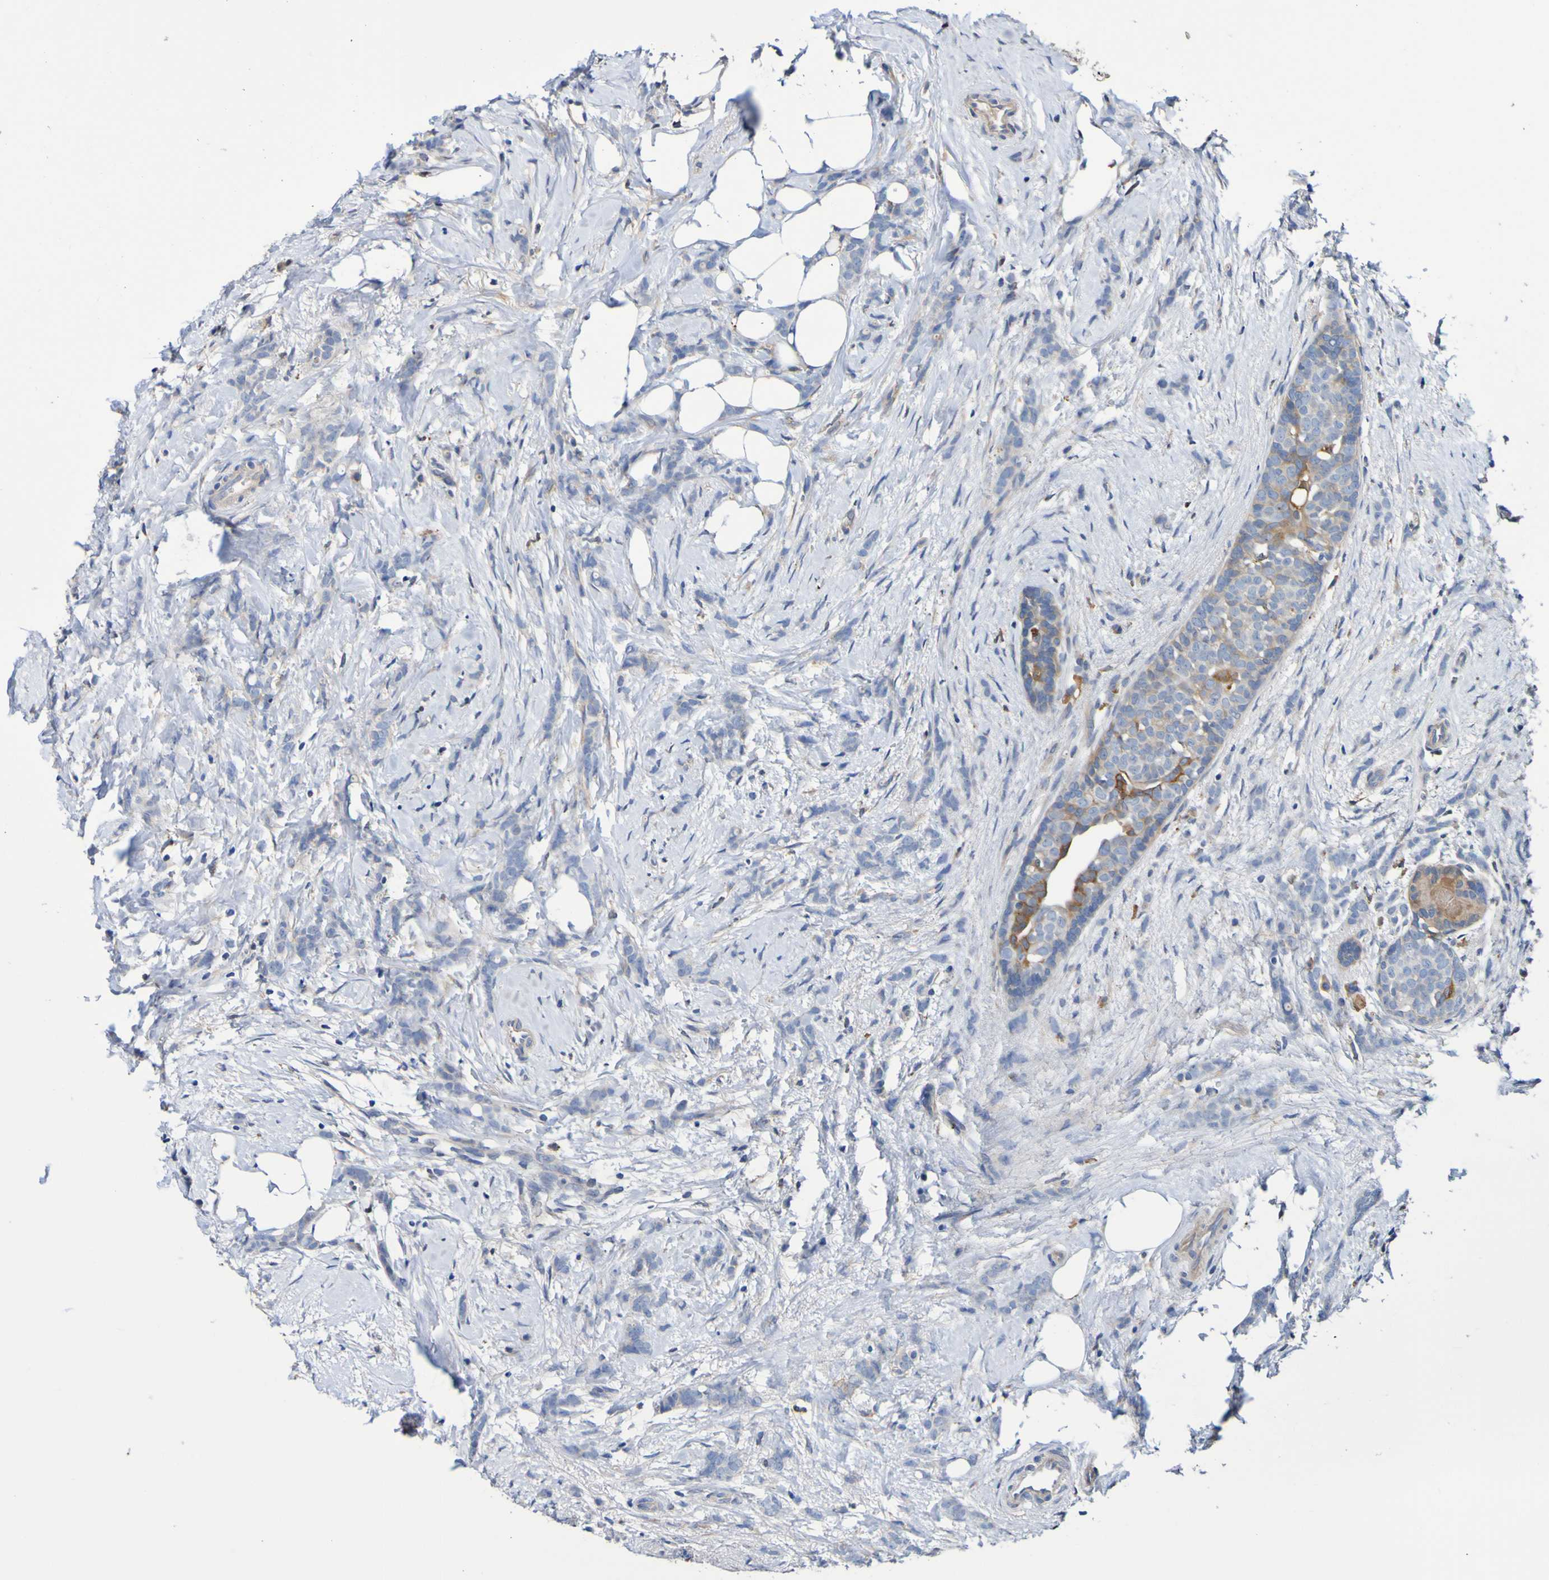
{"staining": {"intensity": "negative", "quantity": "none", "location": "none"}, "tissue": "breast cancer", "cell_type": "Tumor cells", "image_type": "cancer", "snomed": [{"axis": "morphology", "description": "Lobular carcinoma, in situ"}, {"axis": "morphology", "description": "Lobular carcinoma"}, {"axis": "topography", "description": "Breast"}], "caption": "Tumor cells are negative for brown protein staining in breast lobular carcinoma in situ. (DAB immunohistochemistry, high magnification).", "gene": "METAP2", "patient": {"sex": "female", "age": 41}}